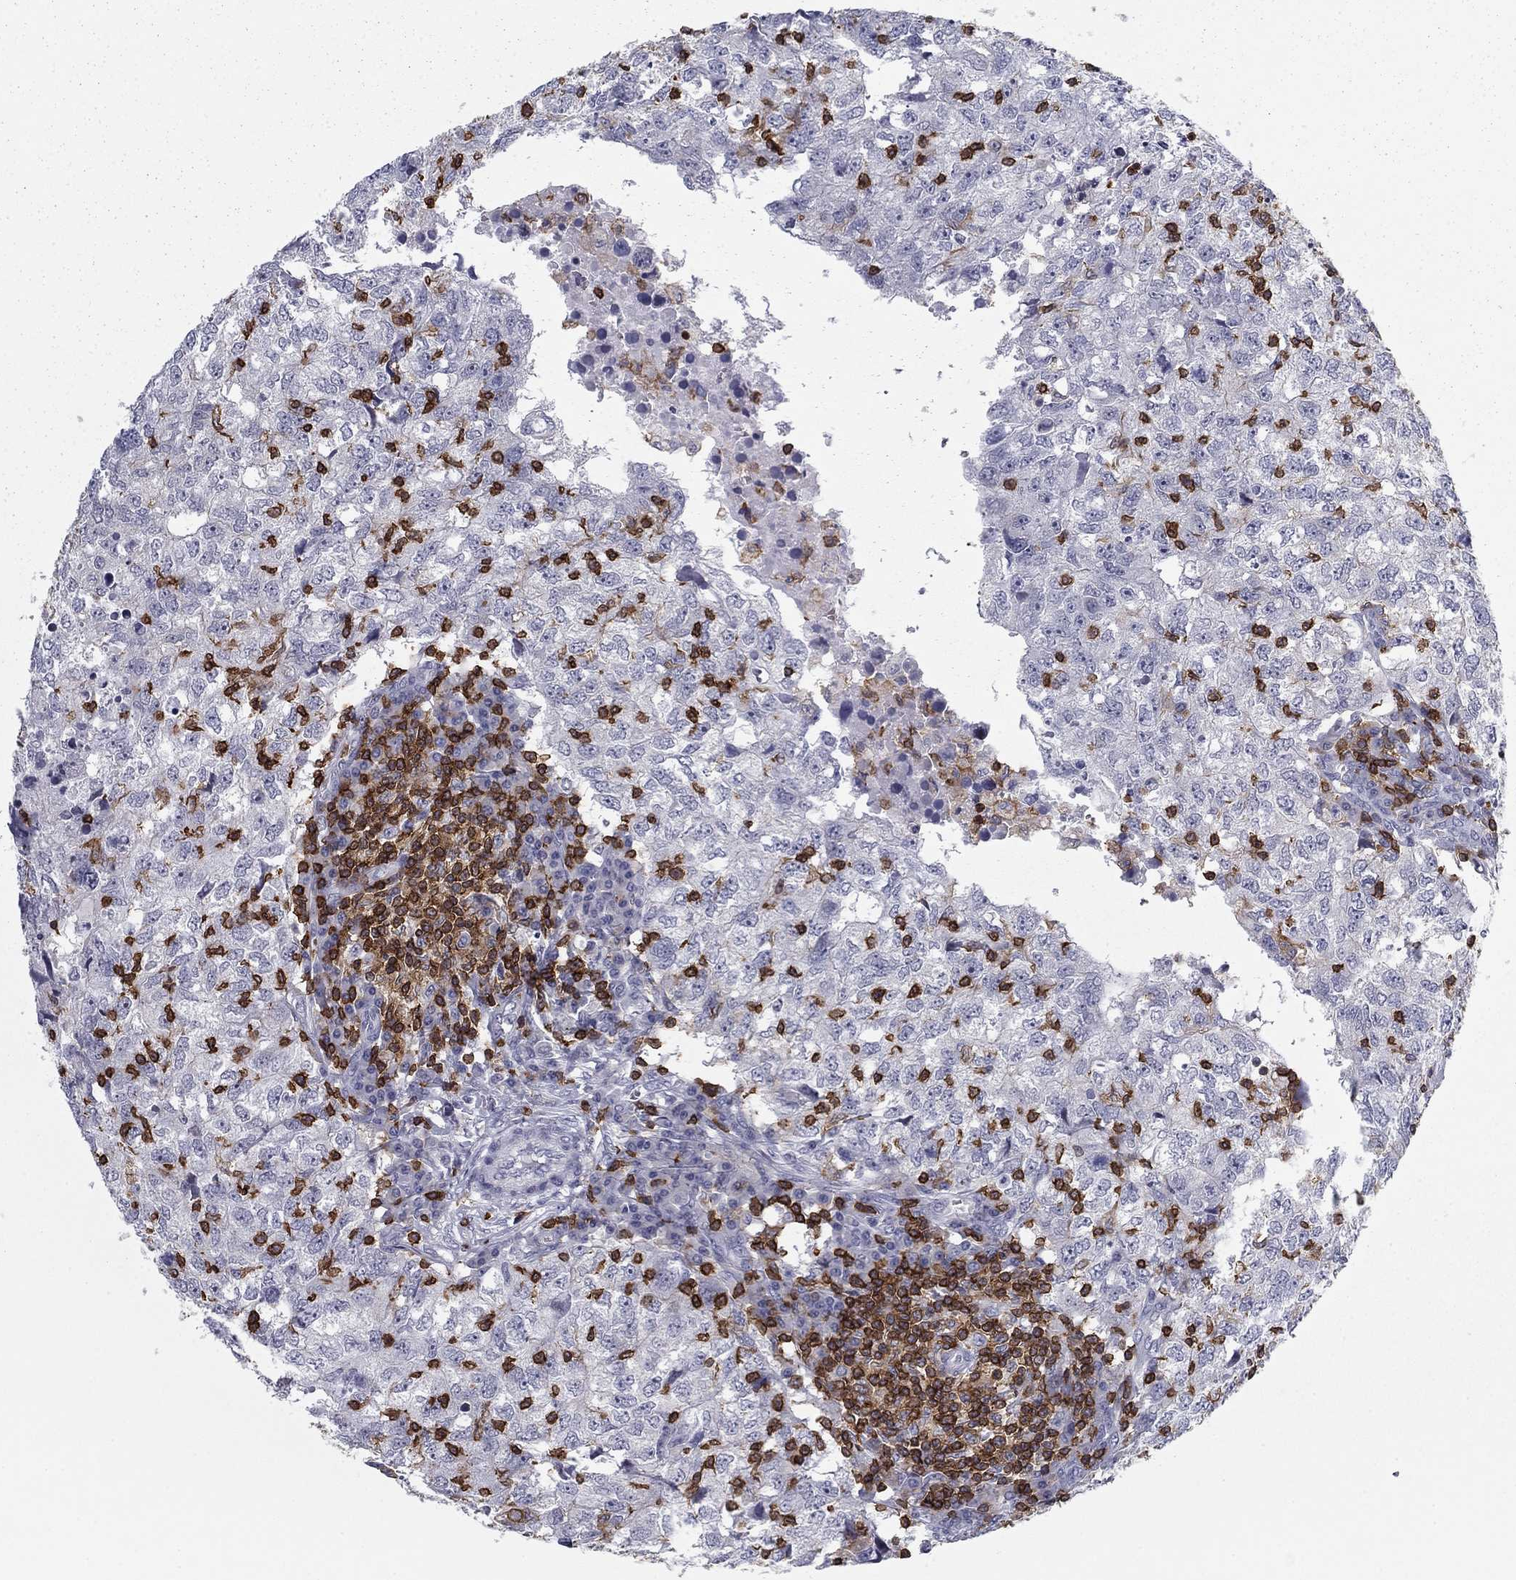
{"staining": {"intensity": "negative", "quantity": "none", "location": "none"}, "tissue": "breast cancer", "cell_type": "Tumor cells", "image_type": "cancer", "snomed": [{"axis": "morphology", "description": "Duct carcinoma"}, {"axis": "topography", "description": "Breast"}], "caption": "This histopathology image is of intraductal carcinoma (breast) stained with immunohistochemistry (IHC) to label a protein in brown with the nuclei are counter-stained blue. There is no staining in tumor cells. (Stains: DAB (3,3'-diaminobenzidine) IHC with hematoxylin counter stain, Microscopy: brightfield microscopy at high magnification).", "gene": "ARHGAP27", "patient": {"sex": "female", "age": 30}}